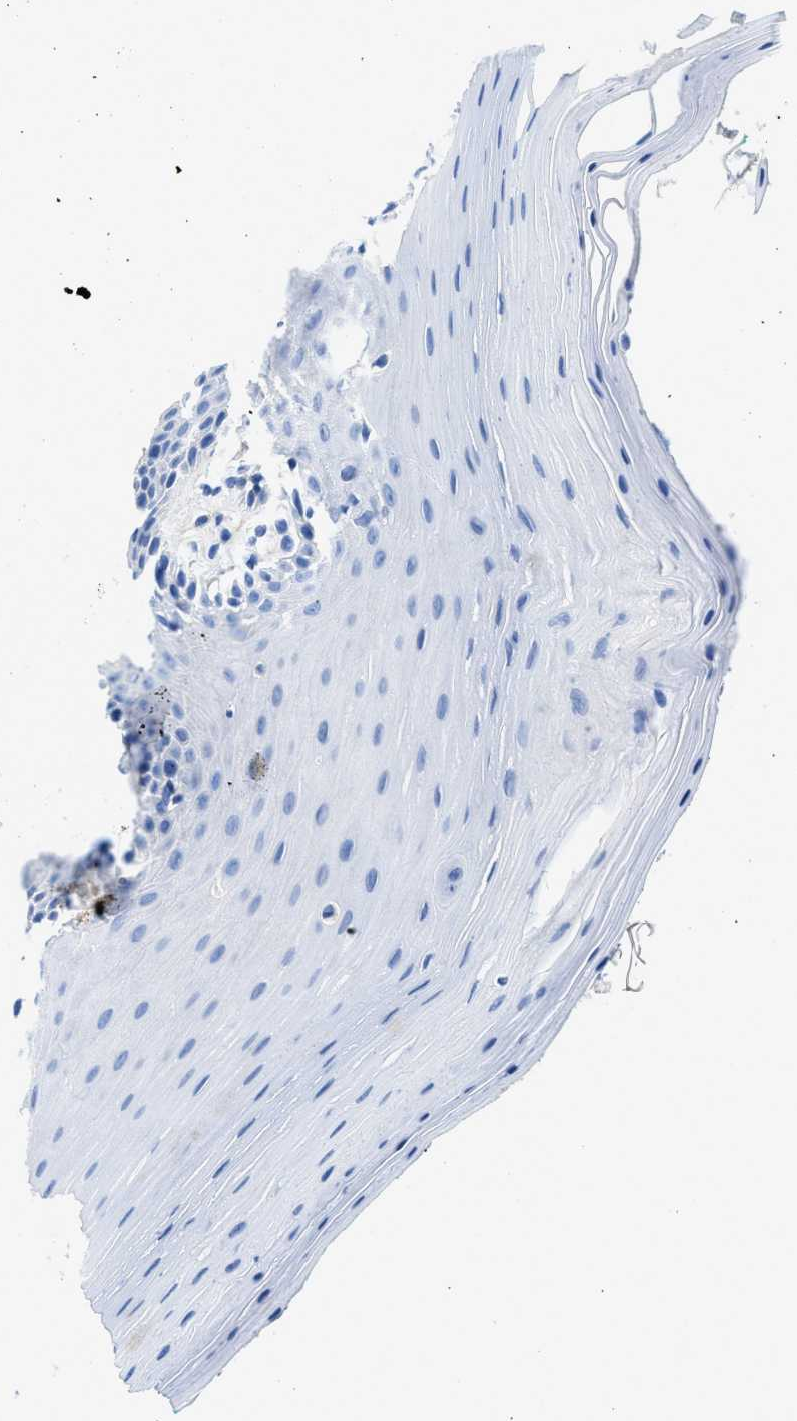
{"staining": {"intensity": "negative", "quantity": "none", "location": "none"}, "tissue": "oral mucosa", "cell_type": "Squamous epithelial cells", "image_type": "normal", "snomed": [{"axis": "morphology", "description": "Normal tissue, NOS"}, {"axis": "topography", "description": "Skeletal muscle"}, {"axis": "topography", "description": "Oral tissue"}], "caption": "DAB (3,3'-diaminobenzidine) immunohistochemical staining of unremarkable human oral mucosa displays no significant expression in squamous epithelial cells.", "gene": "COL3A1", "patient": {"sex": "male", "age": 58}}